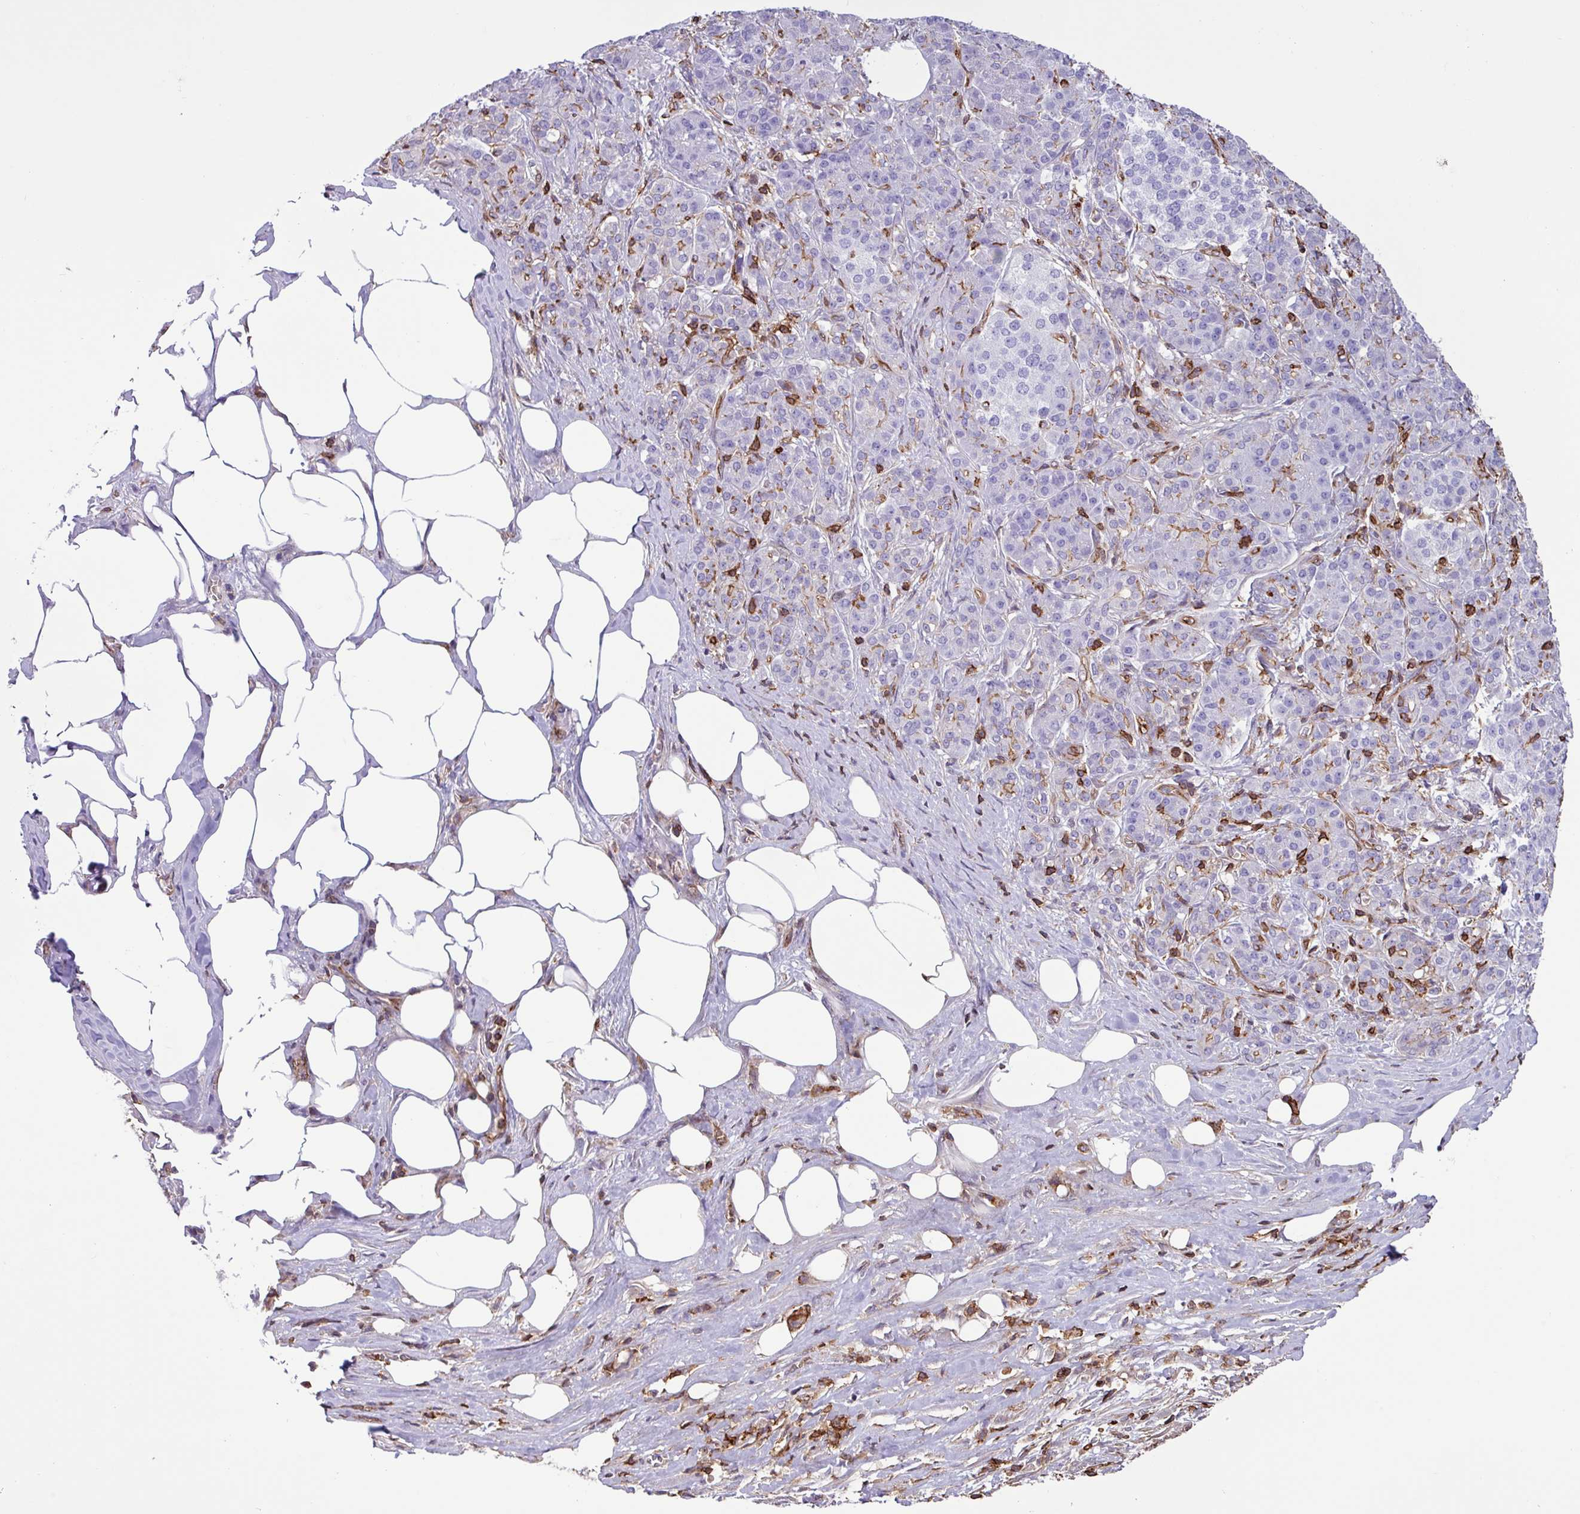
{"staining": {"intensity": "negative", "quantity": "none", "location": "none"}, "tissue": "pancreatic cancer", "cell_type": "Tumor cells", "image_type": "cancer", "snomed": [{"axis": "morphology", "description": "Adenocarcinoma, NOS"}, {"axis": "topography", "description": "Pancreas"}], "caption": "Human pancreatic cancer stained for a protein using IHC demonstrates no staining in tumor cells.", "gene": "PPP1R18", "patient": {"sex": "male", "age": 57}}